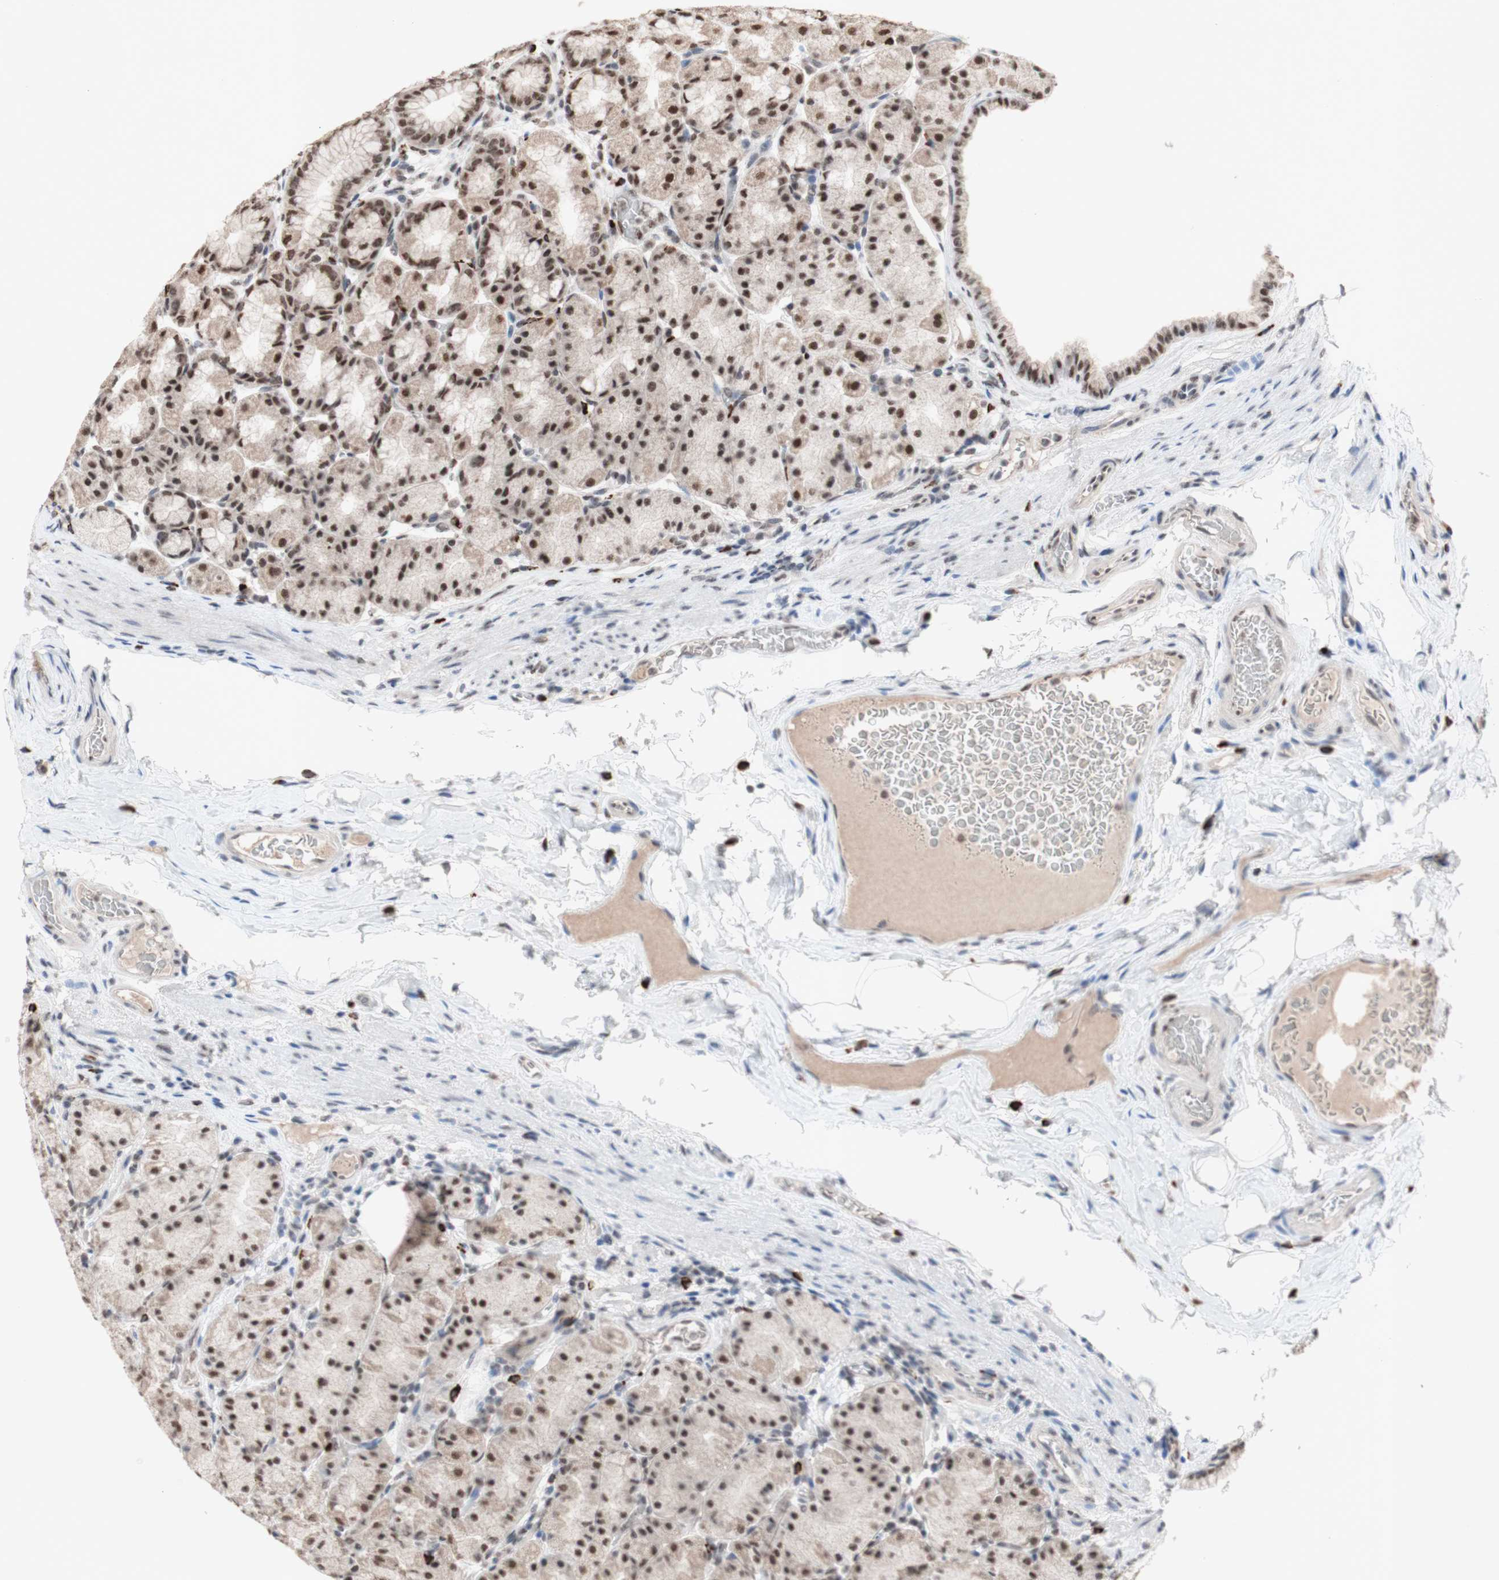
{"staining": {"intensity": "moderate", "quantity": ">75%", "location": "nuclear"}, "tissue": "stomach", "cell_type": "Glandular cells", "image_type": "normal", "snomed": [{"axis": "morphology", "description": "Normal tissue, NOS"}, {"axis": "topography", "description": "Stomach, upper"}], "caption": "Protein staining reveals moderate nuclear staining in approximately >75% of glandular cells in unremarkable stomach. The staining was performed using DAB, with brown indicating positive protein expression. Nuclei are stained blue with hematoxylin.", "gene": "SFPQ", "patient": {"sex": "male", "age": 68}}